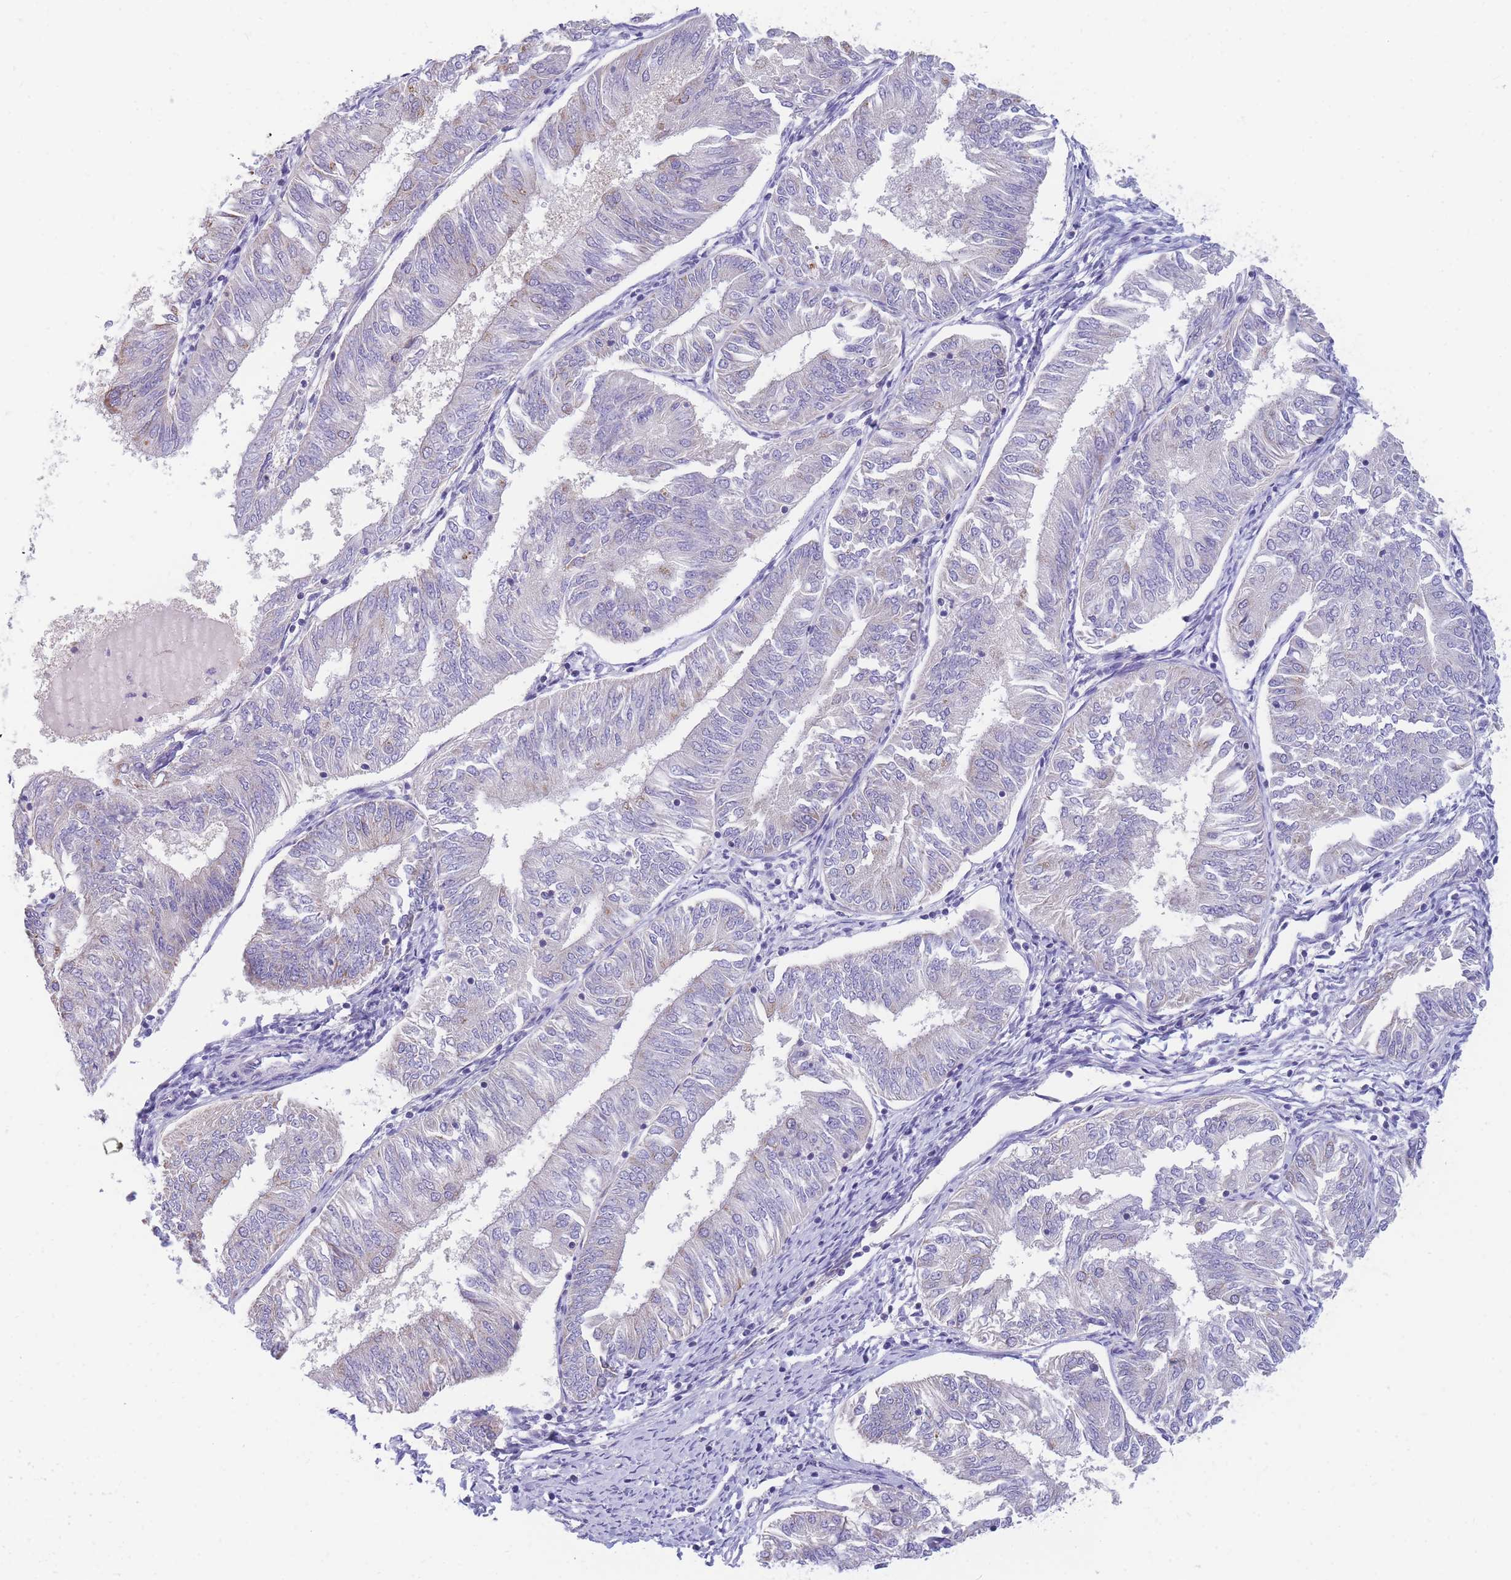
{"staining": {"intensity": "negative", "quantity": "none", "location": "none"}, "tissue": "endometrial cancer", "cell_type": "Tumor cells", "image_type": "cancer", "snomed": [{"axis": "morphology", "description": "Adenocarcinoma, NOS"}, {"axis": "topography", "description": "Endometrium"}], "caption": "Protein analysis of adenocarcinoma (endometrial) displays no significant expression in tumor cells.", "gene": "DHRS11", "patient": {"sex": "female", "age": 58}}